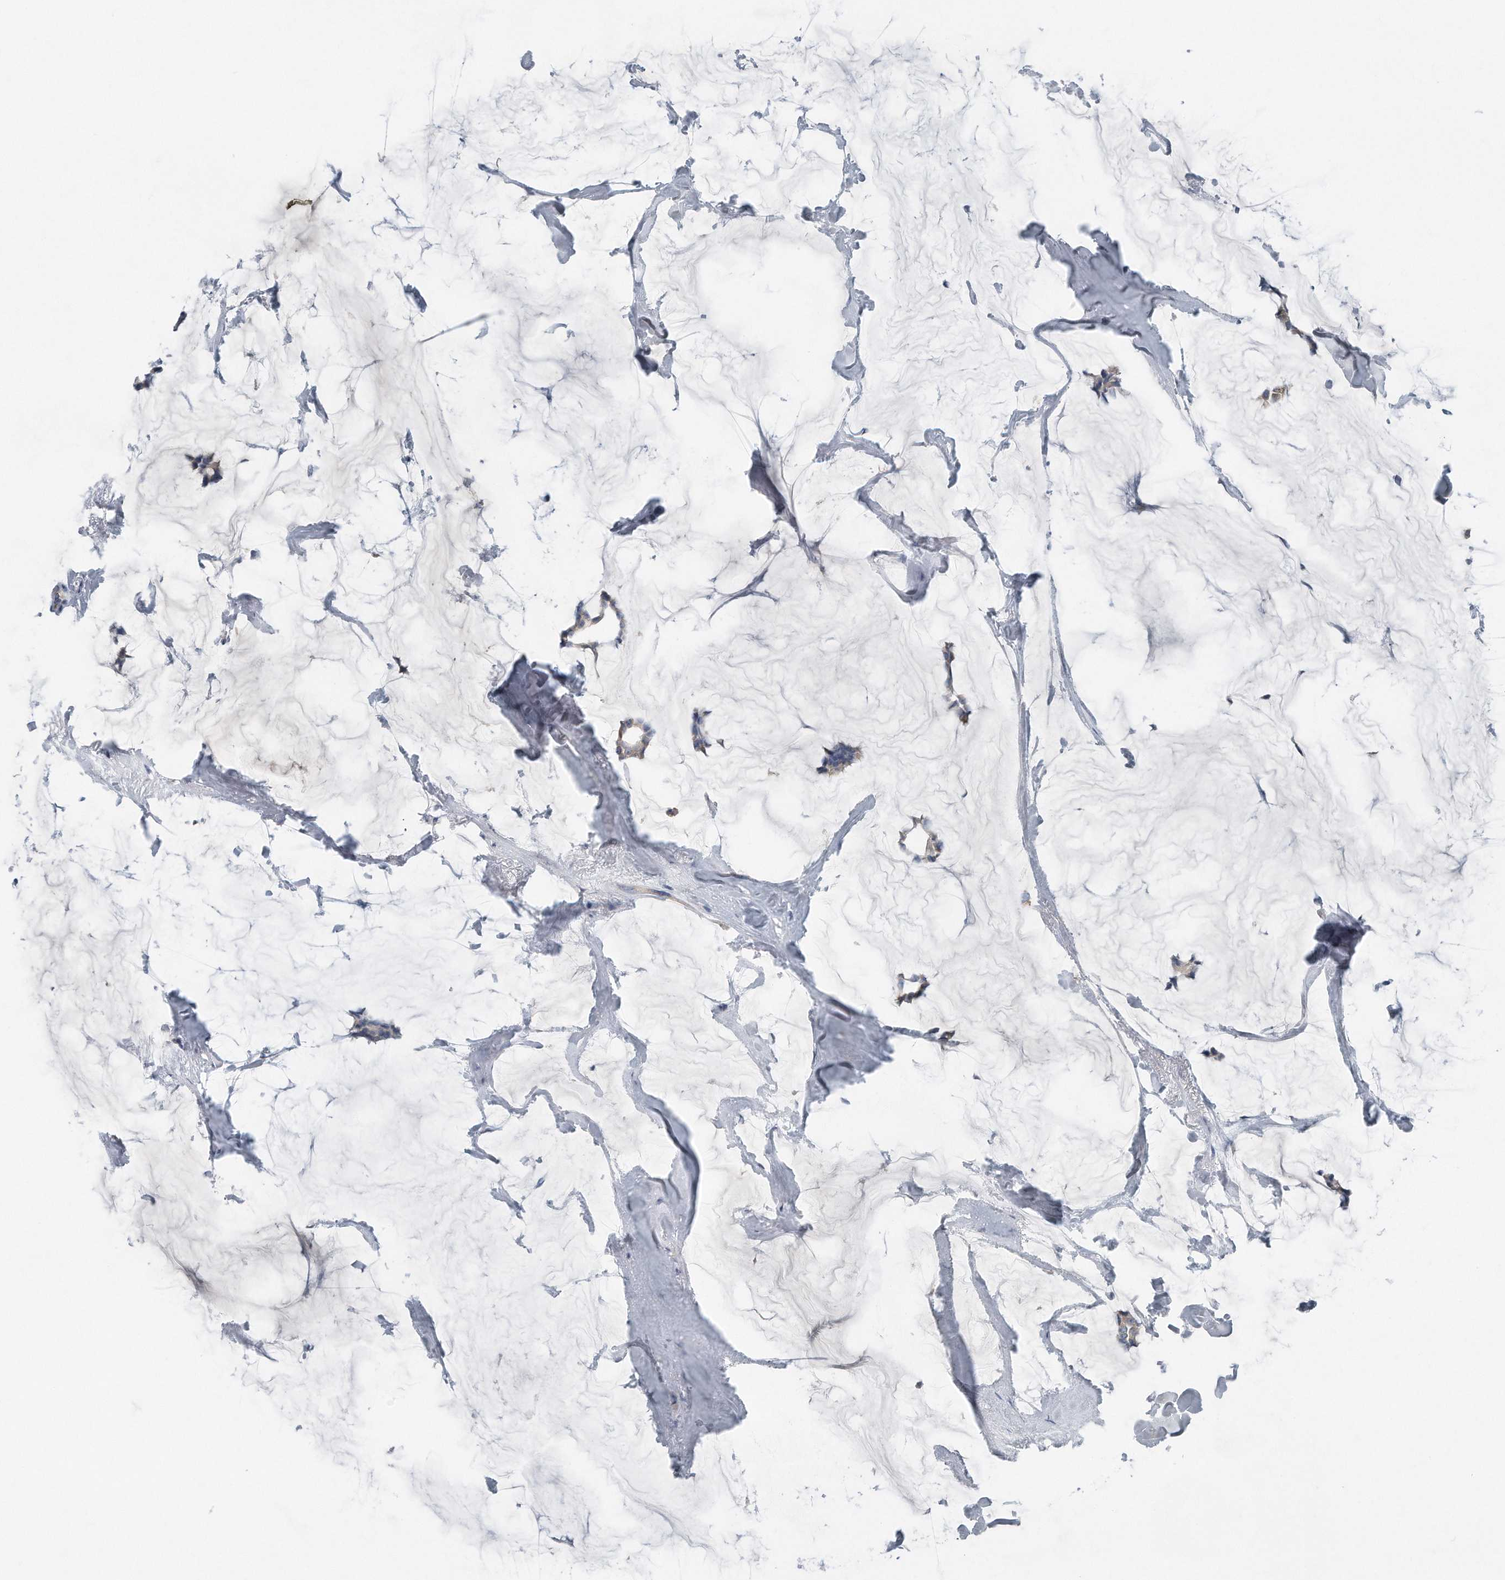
{"staining": {"intensity": "negative", "quantity": "none", "location": "none"}, "tissue": "breast cancer", "cell_type": "Tumor cells", "image_type": "cancer", "snomed": [{"axis": "morphology", "description": "Duct carcinoma"}, {"axis": "topography", "description": "Breast"}], "caption": "Immunohistochemistry micrograph of human breast invasive ductal carcinoma stained for a protein (brown), which exhibits no expression in tumor cells. (Brightfield microscopy of DAB IHC at high magnification).", "gene": "YRDC", "patient": {"sex": "female", "age": 93}}